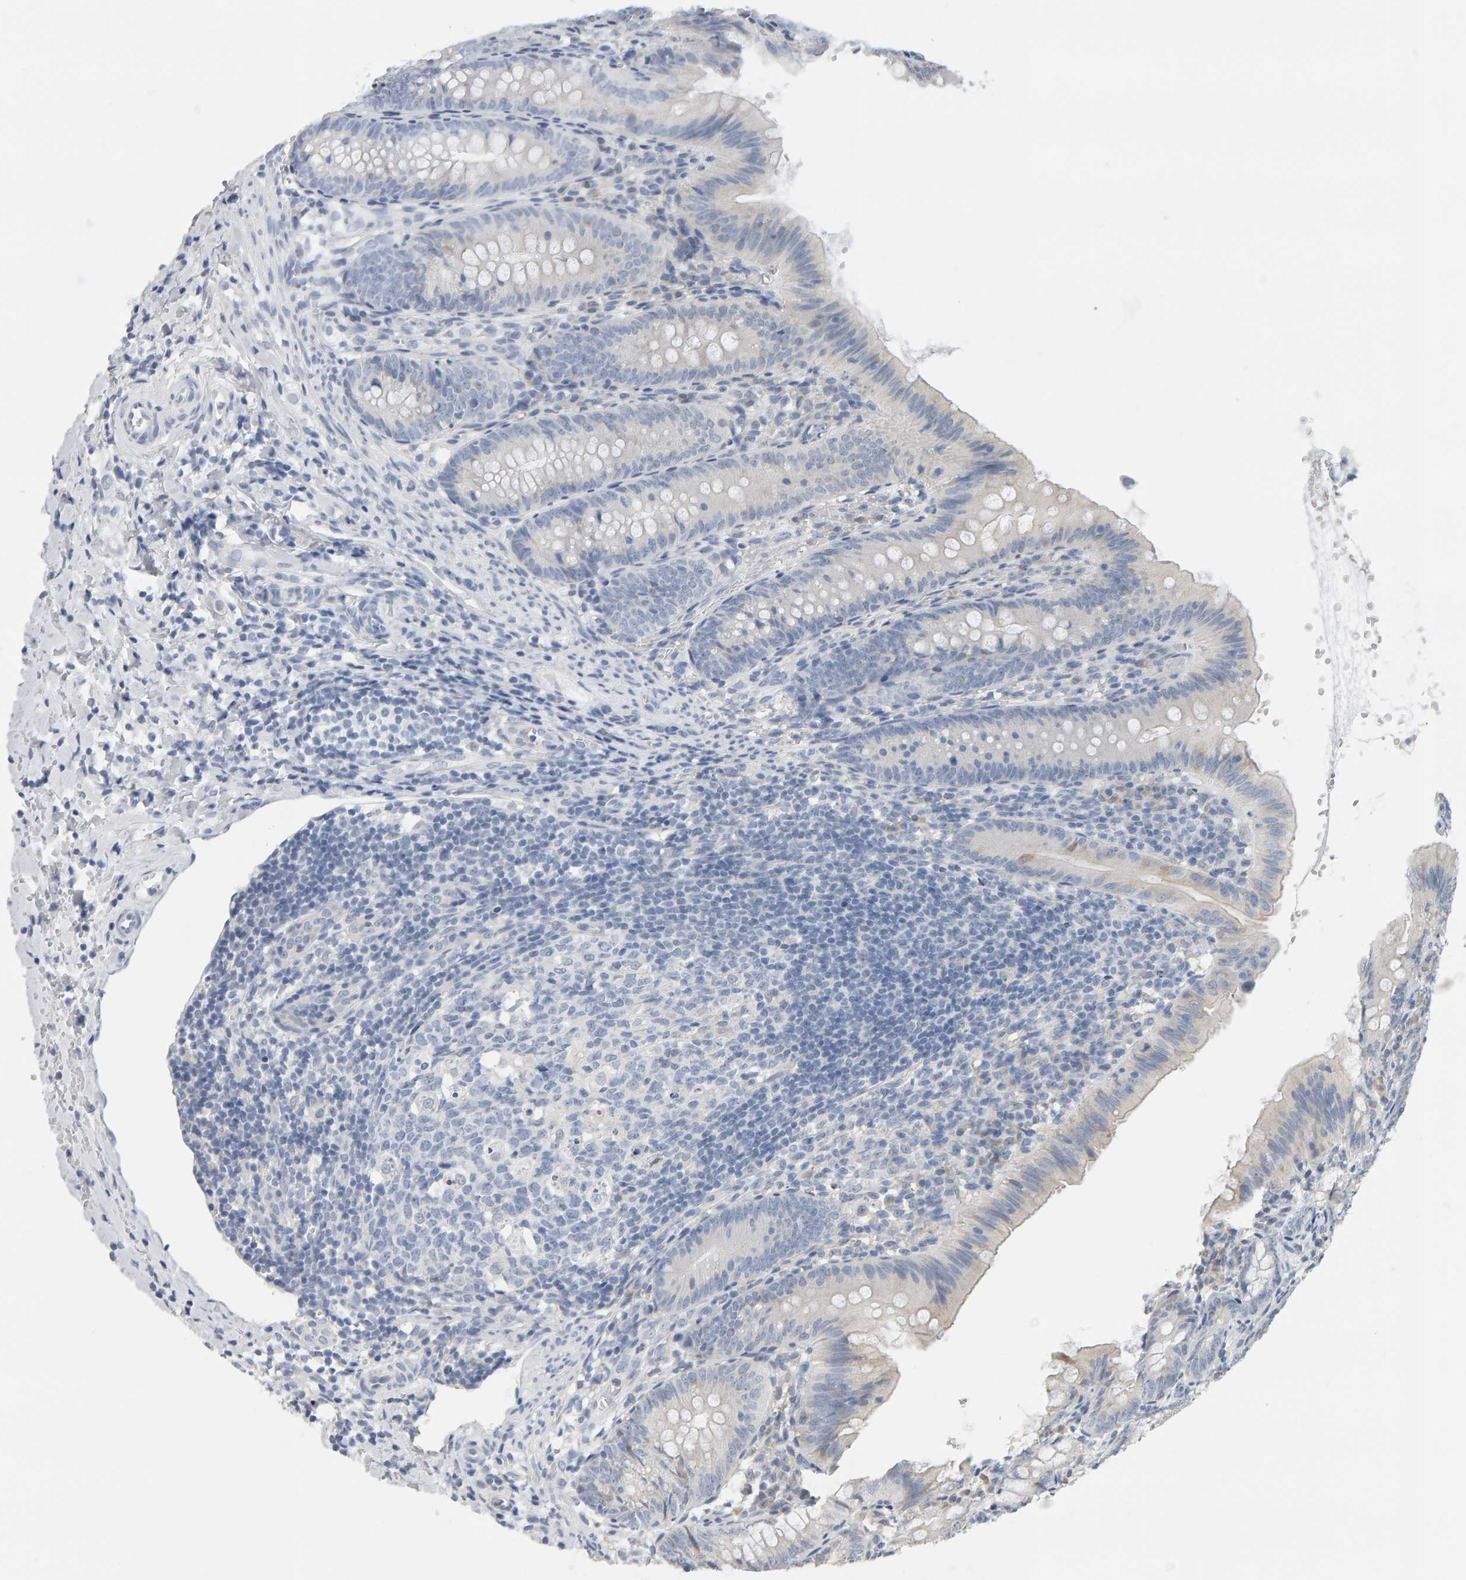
{"staining": {"intensity": "negative", "quantity": "none", "location": "none"}, "tissue": "appendix", "cell_type": "Glandular cells", "image_type": "normal", "snomed": [{"axis": "morphology", "description": "Normal tissue, NOS"}, {"axis": "topography", "description": "Appendix"}], "caption": "An IHC histopathology image of unremarkable appendix is shown. There is no staining in glandular cells of appendix. (Brightfield microscopy of DAB IHC at high magnification).", "gene": "ADHFE1", "patient": {"sex": "male", "age": 1}}